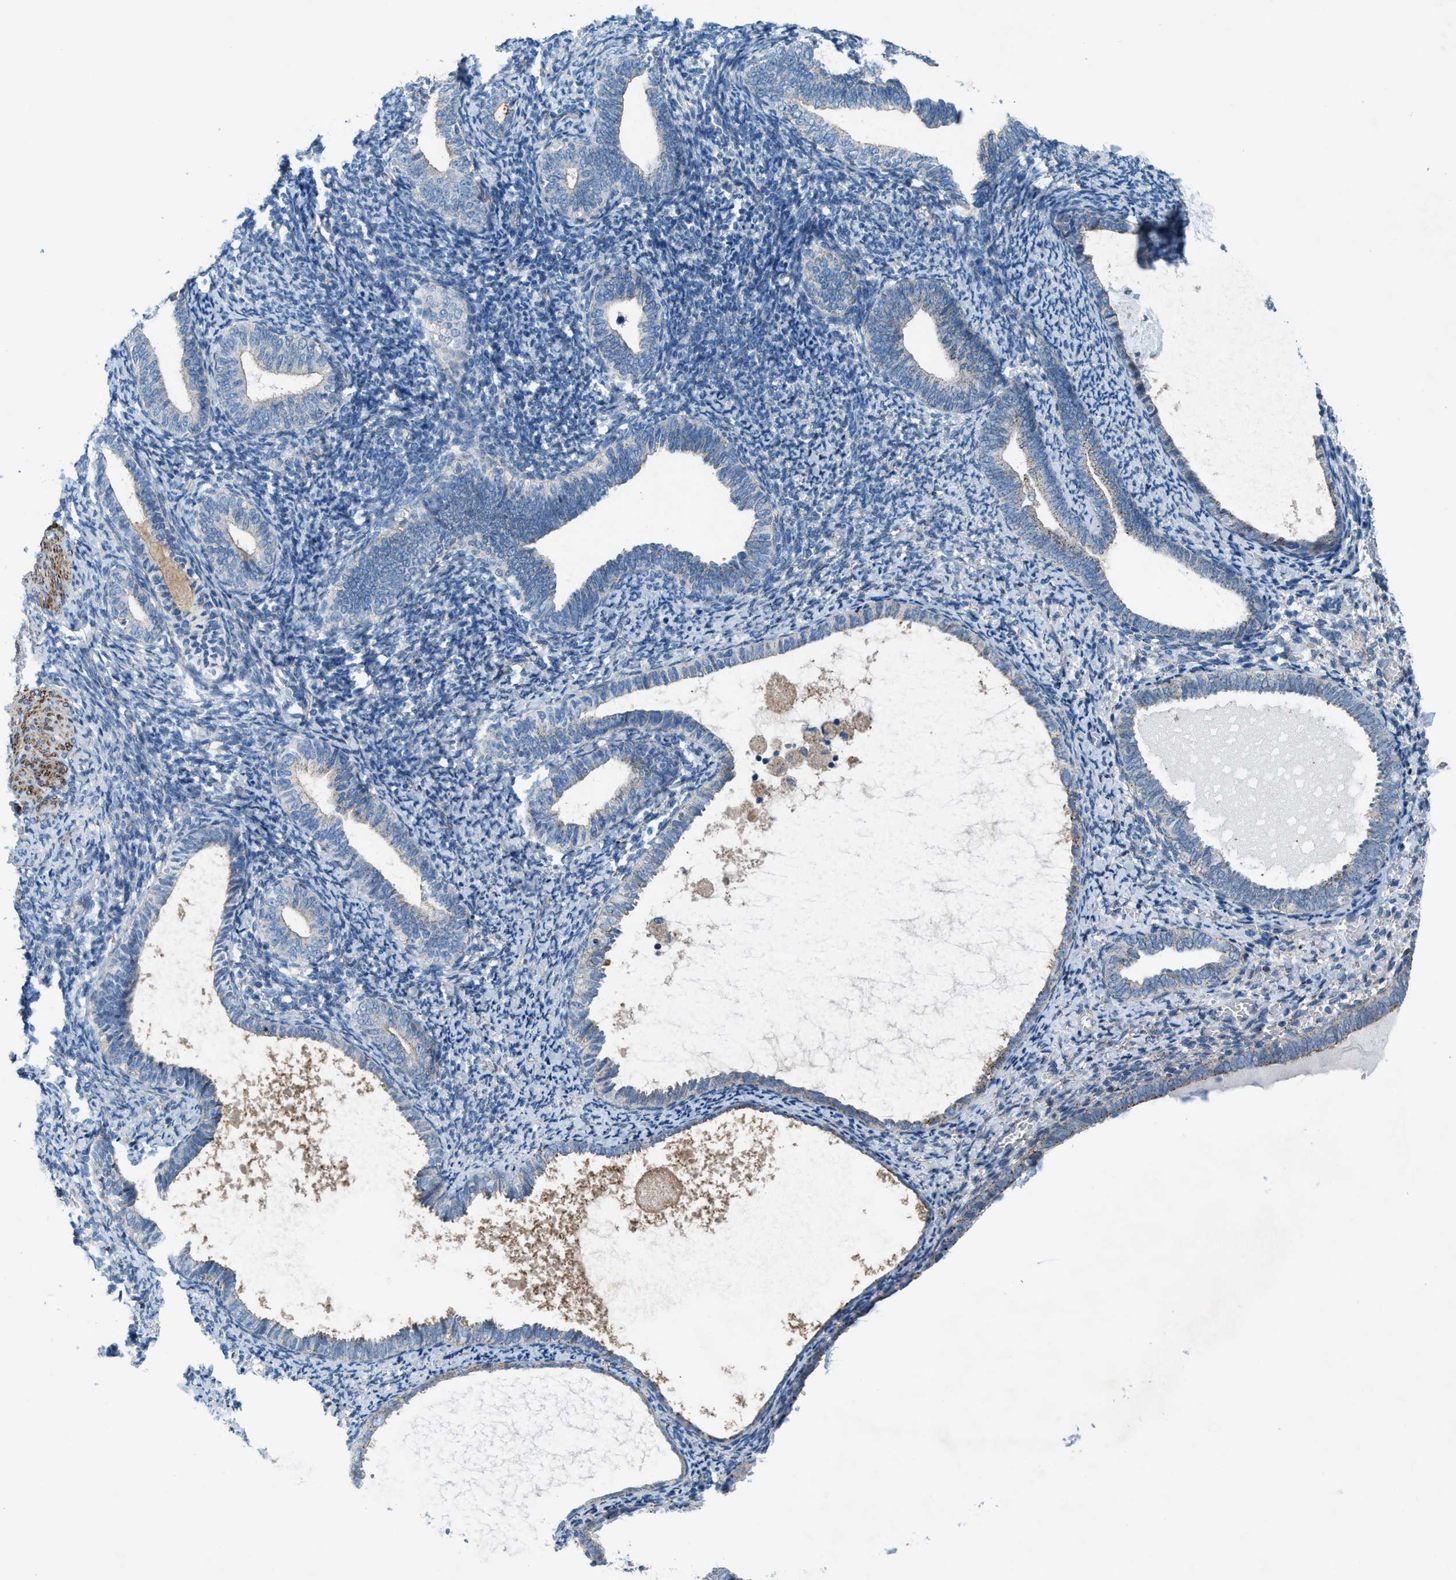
{"staining": {"intensity": "negative", "quantity": "none", "location": "none"}, "tissue": "endometrium", "cell_type": "Cells in endometrial stroma", "image_type": "normal", "snomed": [{"axis": "morphology", "description": "Normal tissue, NOS"}, {"axis": "topography", "description": "Endometrium"}], "caption": "Normal endometrium was stained to show a protein in brown. There is no significant positivity in cells in endometrial stroma.", "gene": "MFSD13A", "patient": {"sex": "female", "age": 66}}